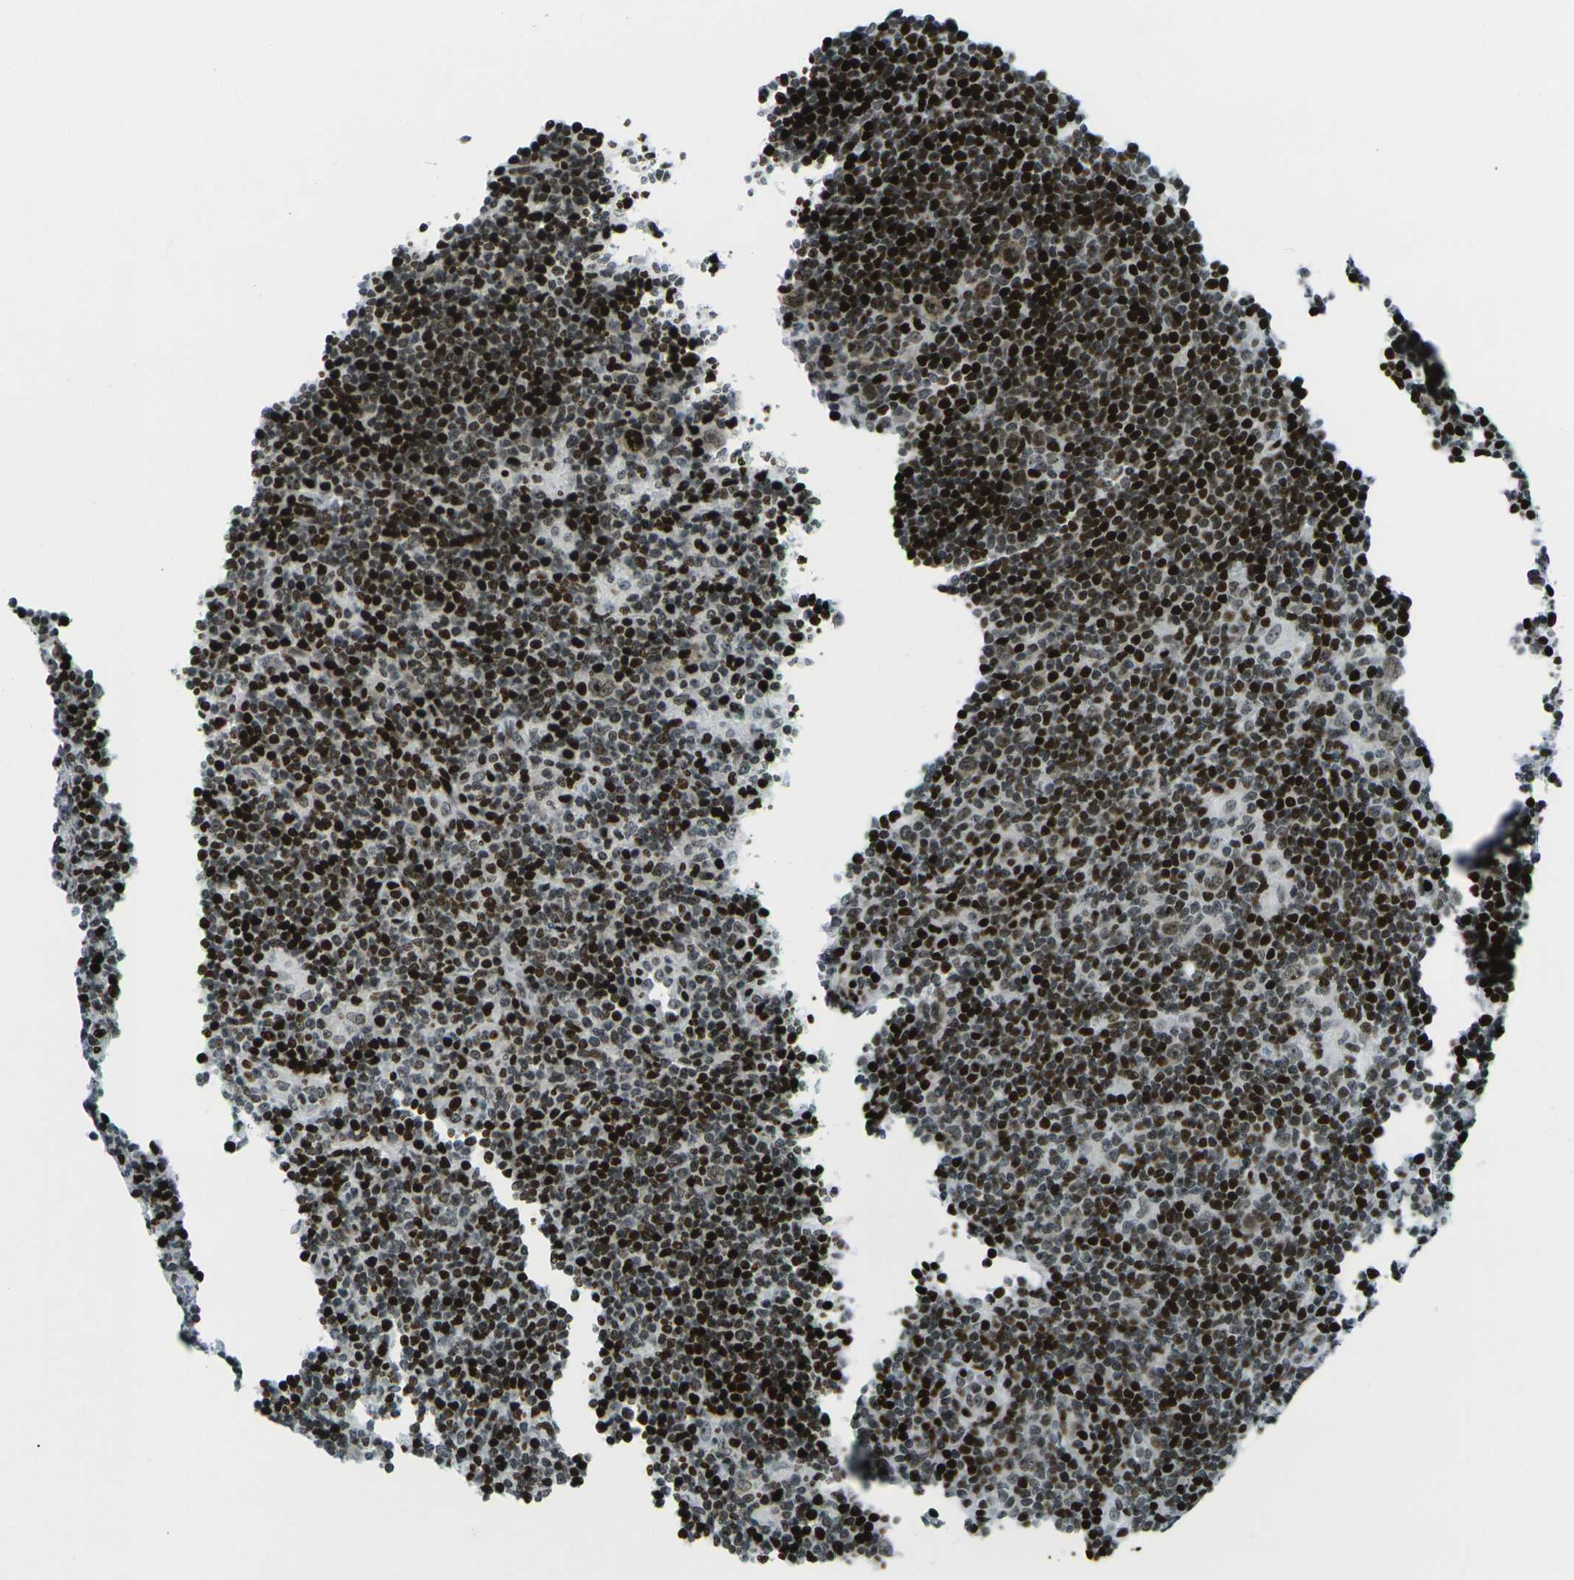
{"staining": {"intensity": "moderate", "quantity": ">75%", "location": "nuclear"}, "tissue": "lymphoma", "cell_type": "Tumor cells", "image_type": "cancer", "snomed": [{"axis": "morphology", "description": "Hodgkin's disease, NOS"}, {"axis": "topography", "description": "Lymph node"}], "caption": "IHC micrograph of neoplastic tissue: human Hodgkin's disease stained using immunohistochemistry shows medium levels of moderate protein expression localized specifically in the nuclear of tumor cells, appearing as a nuclear brown color.", "gene": "H3-3A", "patient": {"sex": "female", "age": 57}}